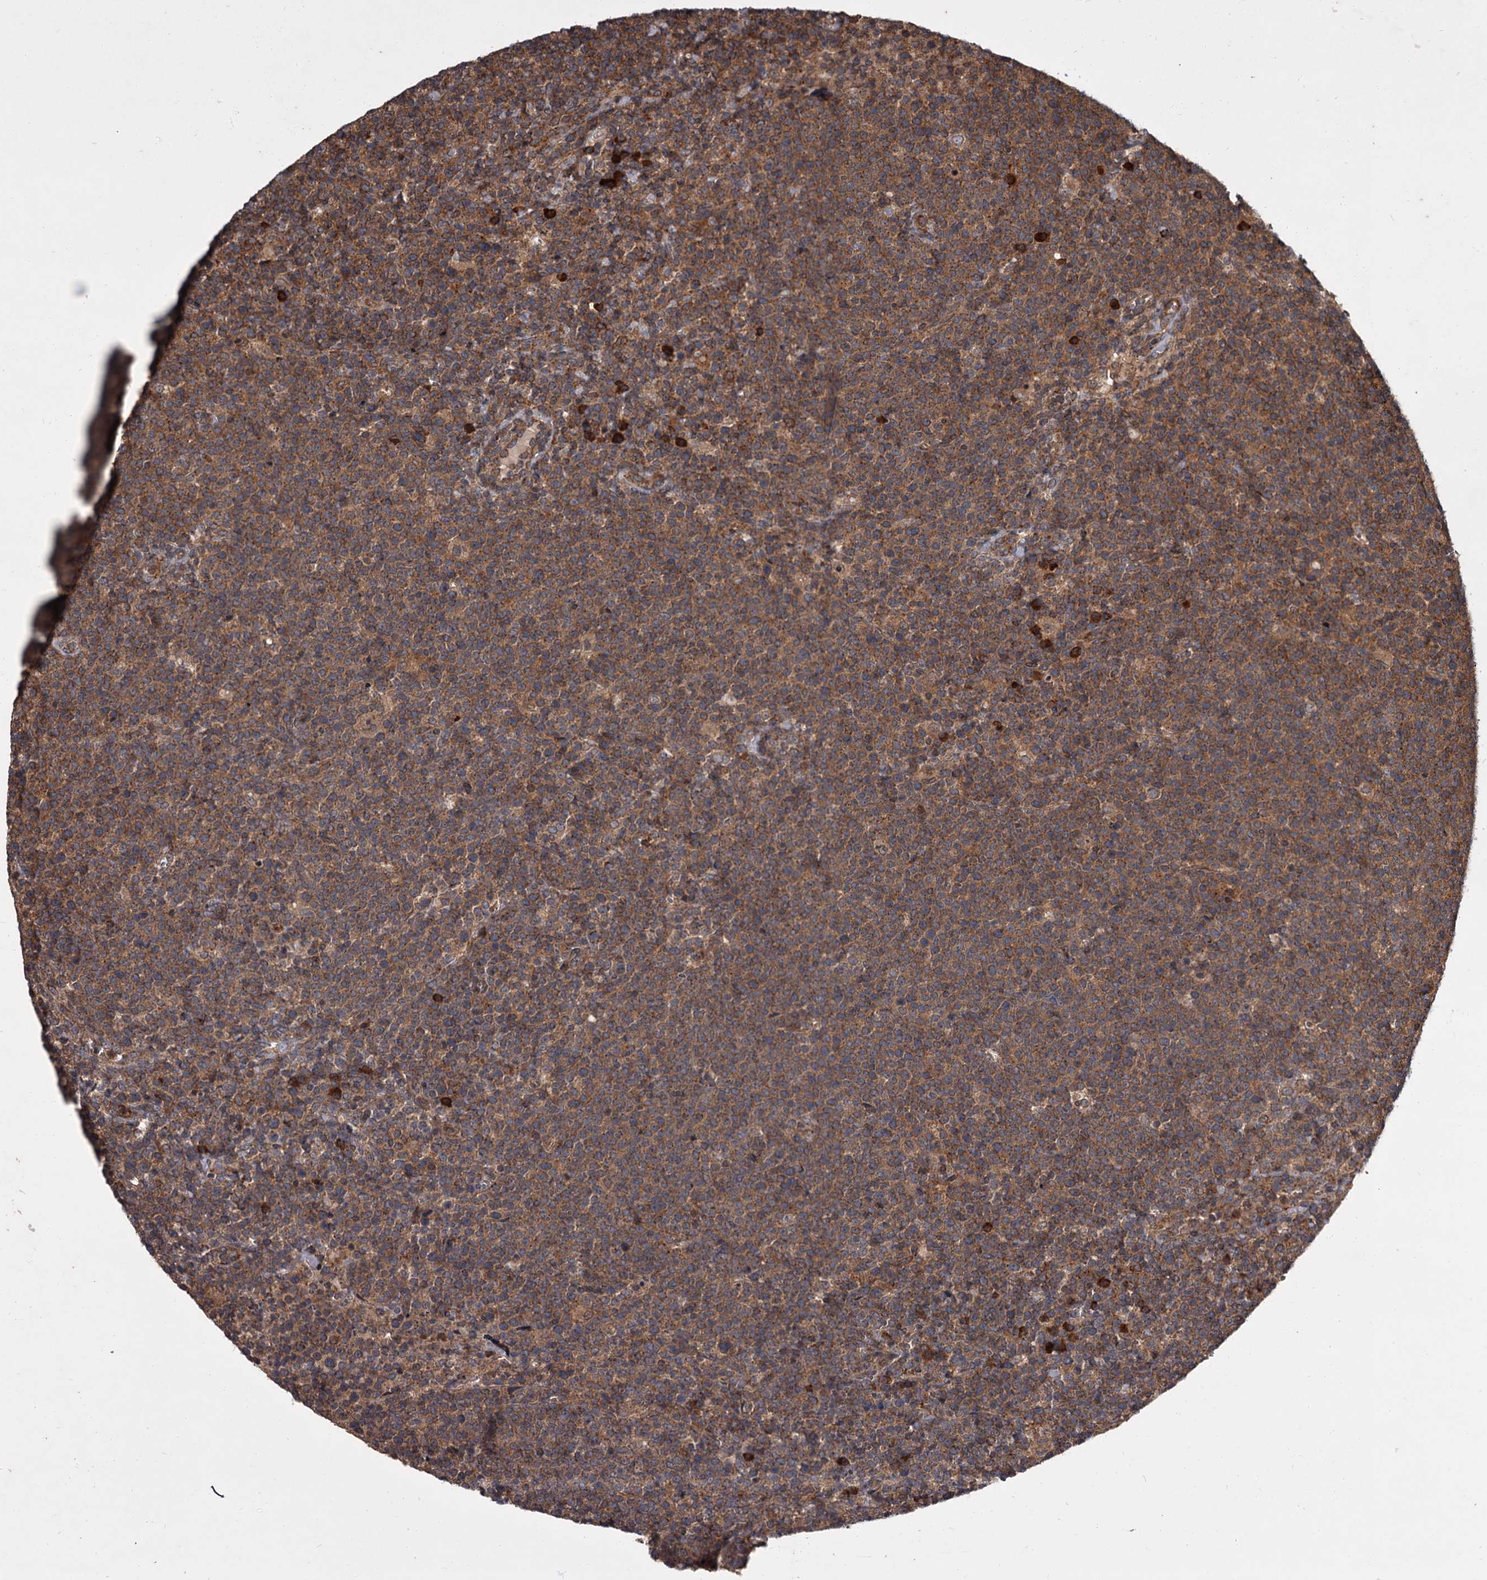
{"staining": {"intensity": "moderate", "quantity": ">75%", "location": "cytoplasmic/membranous"}, "tissue": "lymphoma", "cell_type": "Tumor cells", "image_type": "cancer", "snomed": [{"axis": "morphology", "description": "Malignant lymphoma, non-Hodgkin's type, High grade"}, {"axis": "topography", "description": "Lymph node"}], "caption": "Malignant lymphoma, non-Hodgkin's type (high-grade) tissue displays moderate cytoplasmic/membranous staining in about >75% of tumor cells", "gene": "UNC93B1", "patient": {"sex": "male", "age": 61}}